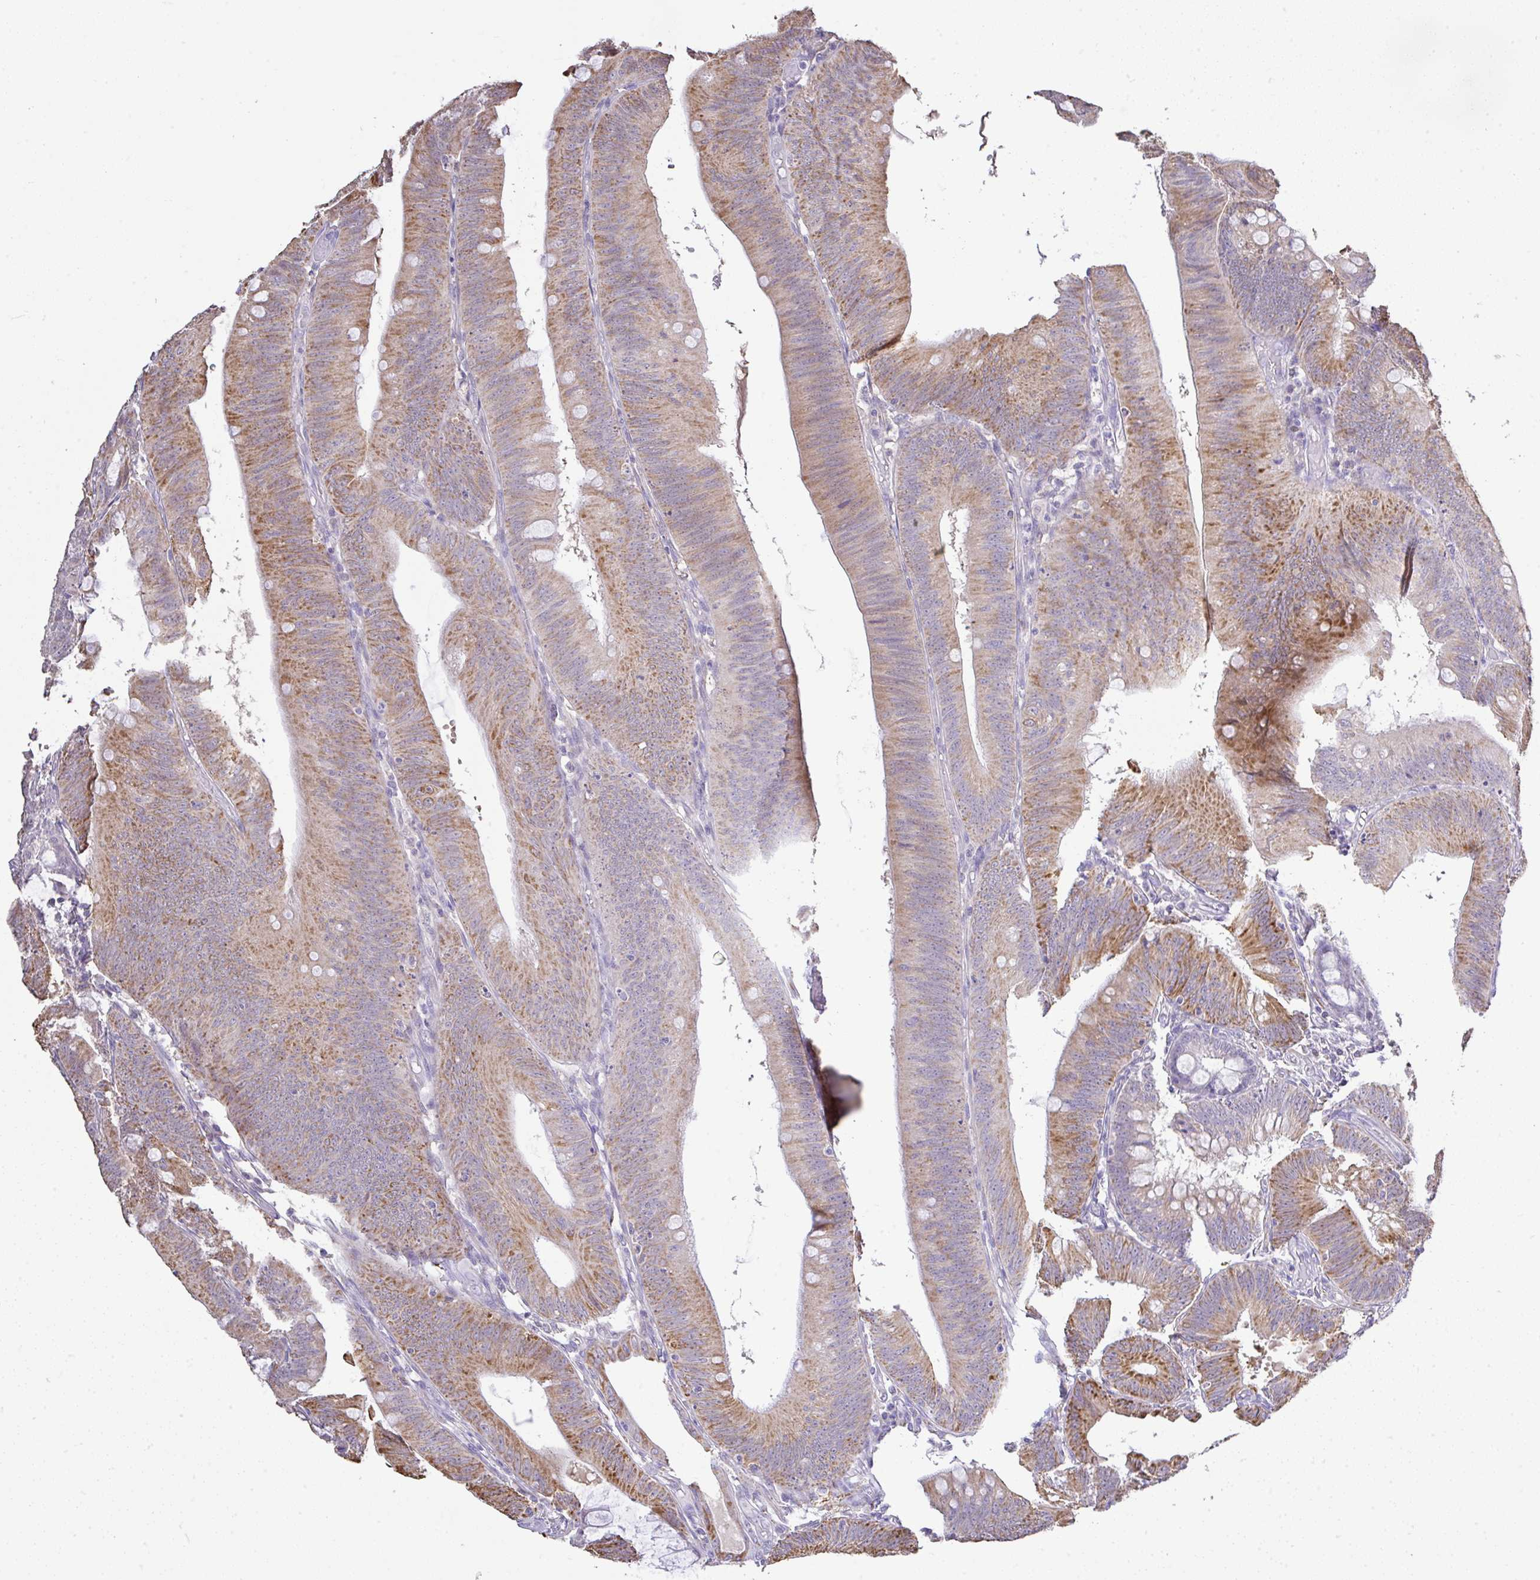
{"staining": {"intensity": "moderate", "quantity": ">75%", "location": "cytoplasmic/membranous"}, "tissue": "colorectal cancer", "cell_type": "Tumor cells", "image_type": "cancer", "snomed": [{"axis": "morphology", "description": "Adenocarcinoma, NOS"}, {"axis": "topography", "description": "Colon"}], "caption": "Moderate cytoplasmic/membranous positivity is identified in approximately >75% of tumor cells in adenocarcinoma (colorectal).", "gene": "CTU1", "patient": {"sex": "male", "age": 84}}